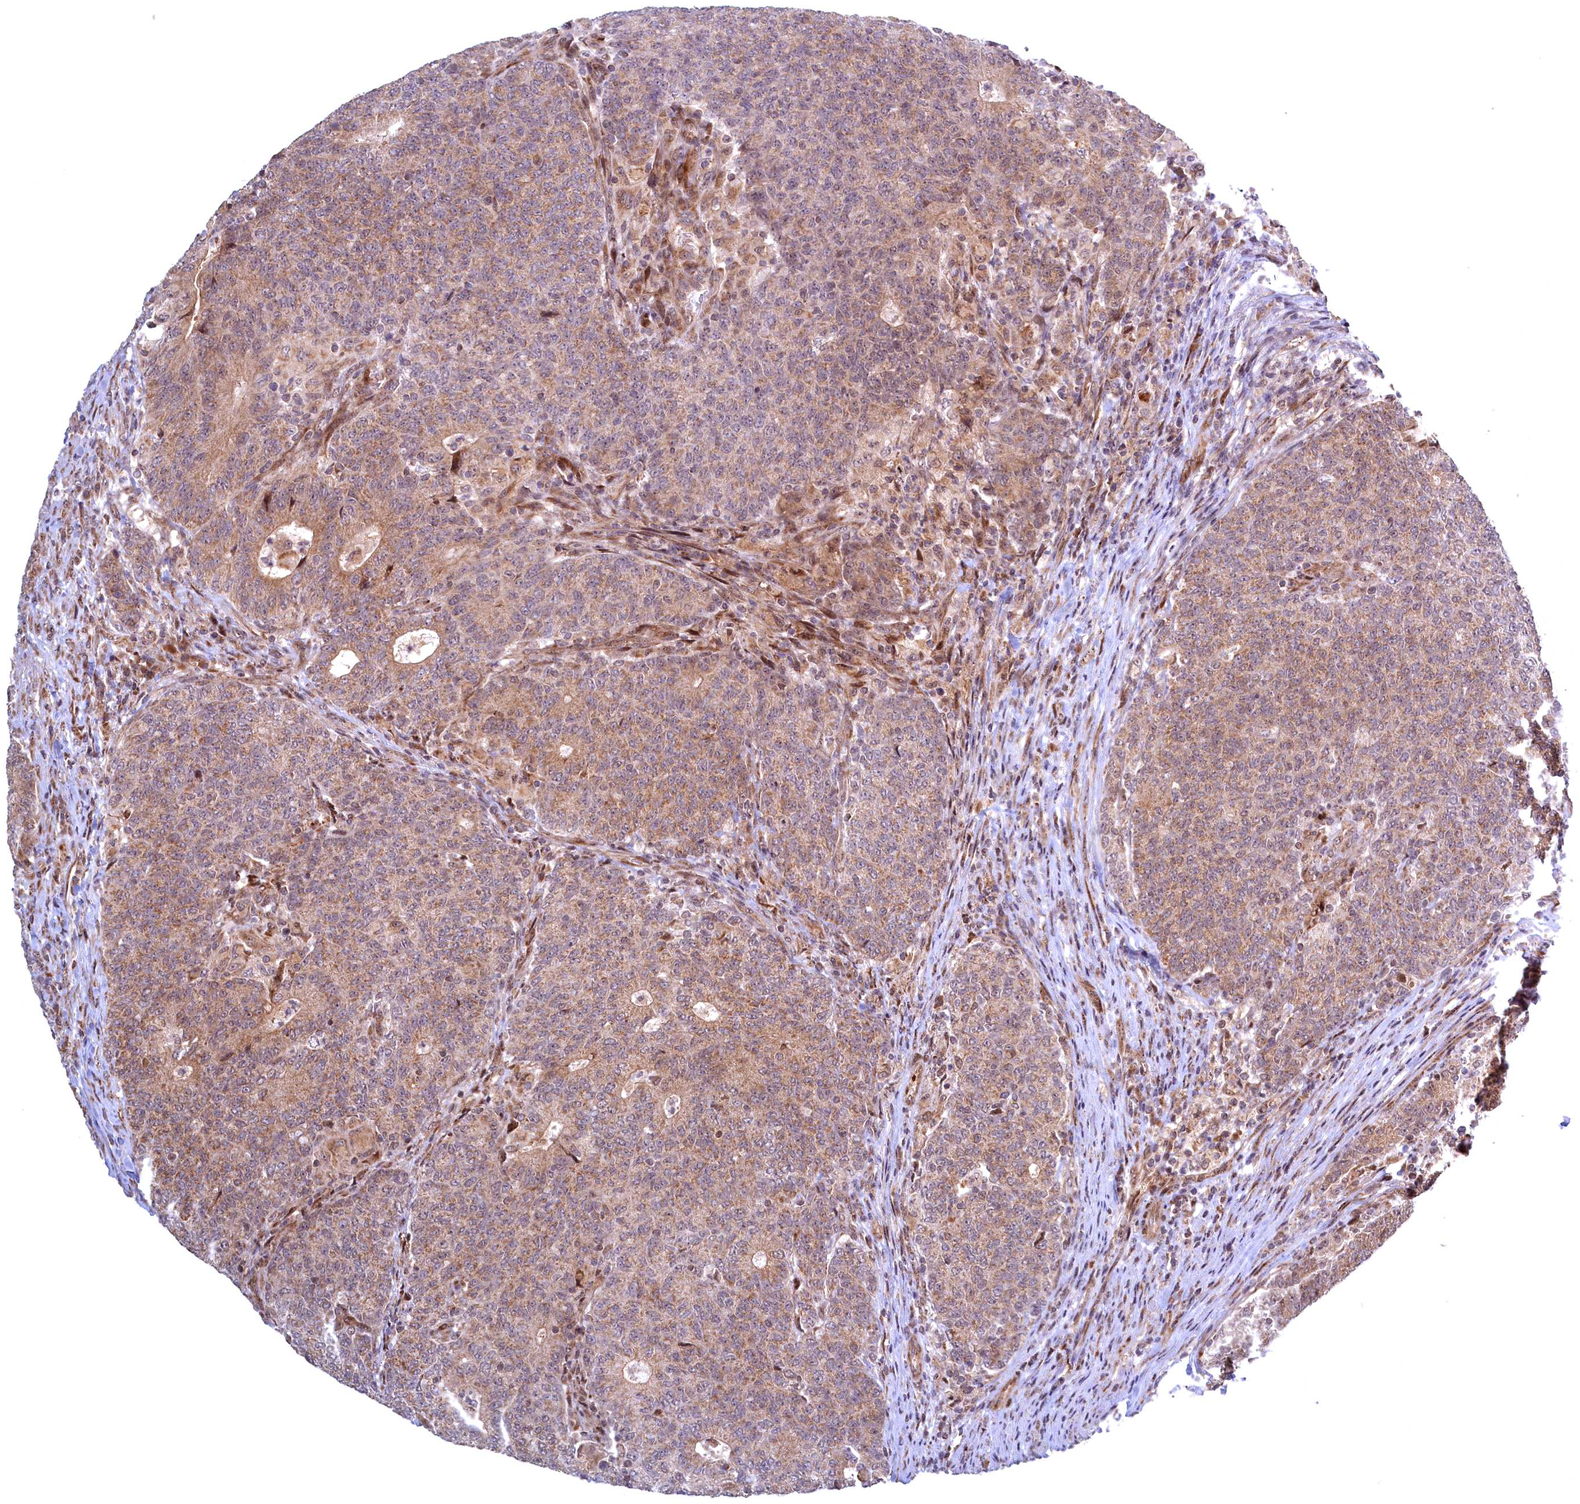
{"staining": {"intensity": "moderate", "quantity": ">75%", "location": "cytoplasmic/membranous"}, "tissue": "colorectal cancer", "cell_type": "Tumor cells", "image_type": "cancer", "snomed": [{"axis": "morphology", "description": "Adenocarcinoma, NOS"}, {"axis": "topography", "description": "Colon"}], "caption": "Human colorectal adenocarcinoma stained with a brown dye demonstrates moderate cytoplasmic/membranous positive positivity in about >75% of tumor cells.", "gene": "PLA2G10", "patient": {"sex": "female", "age": 75}}